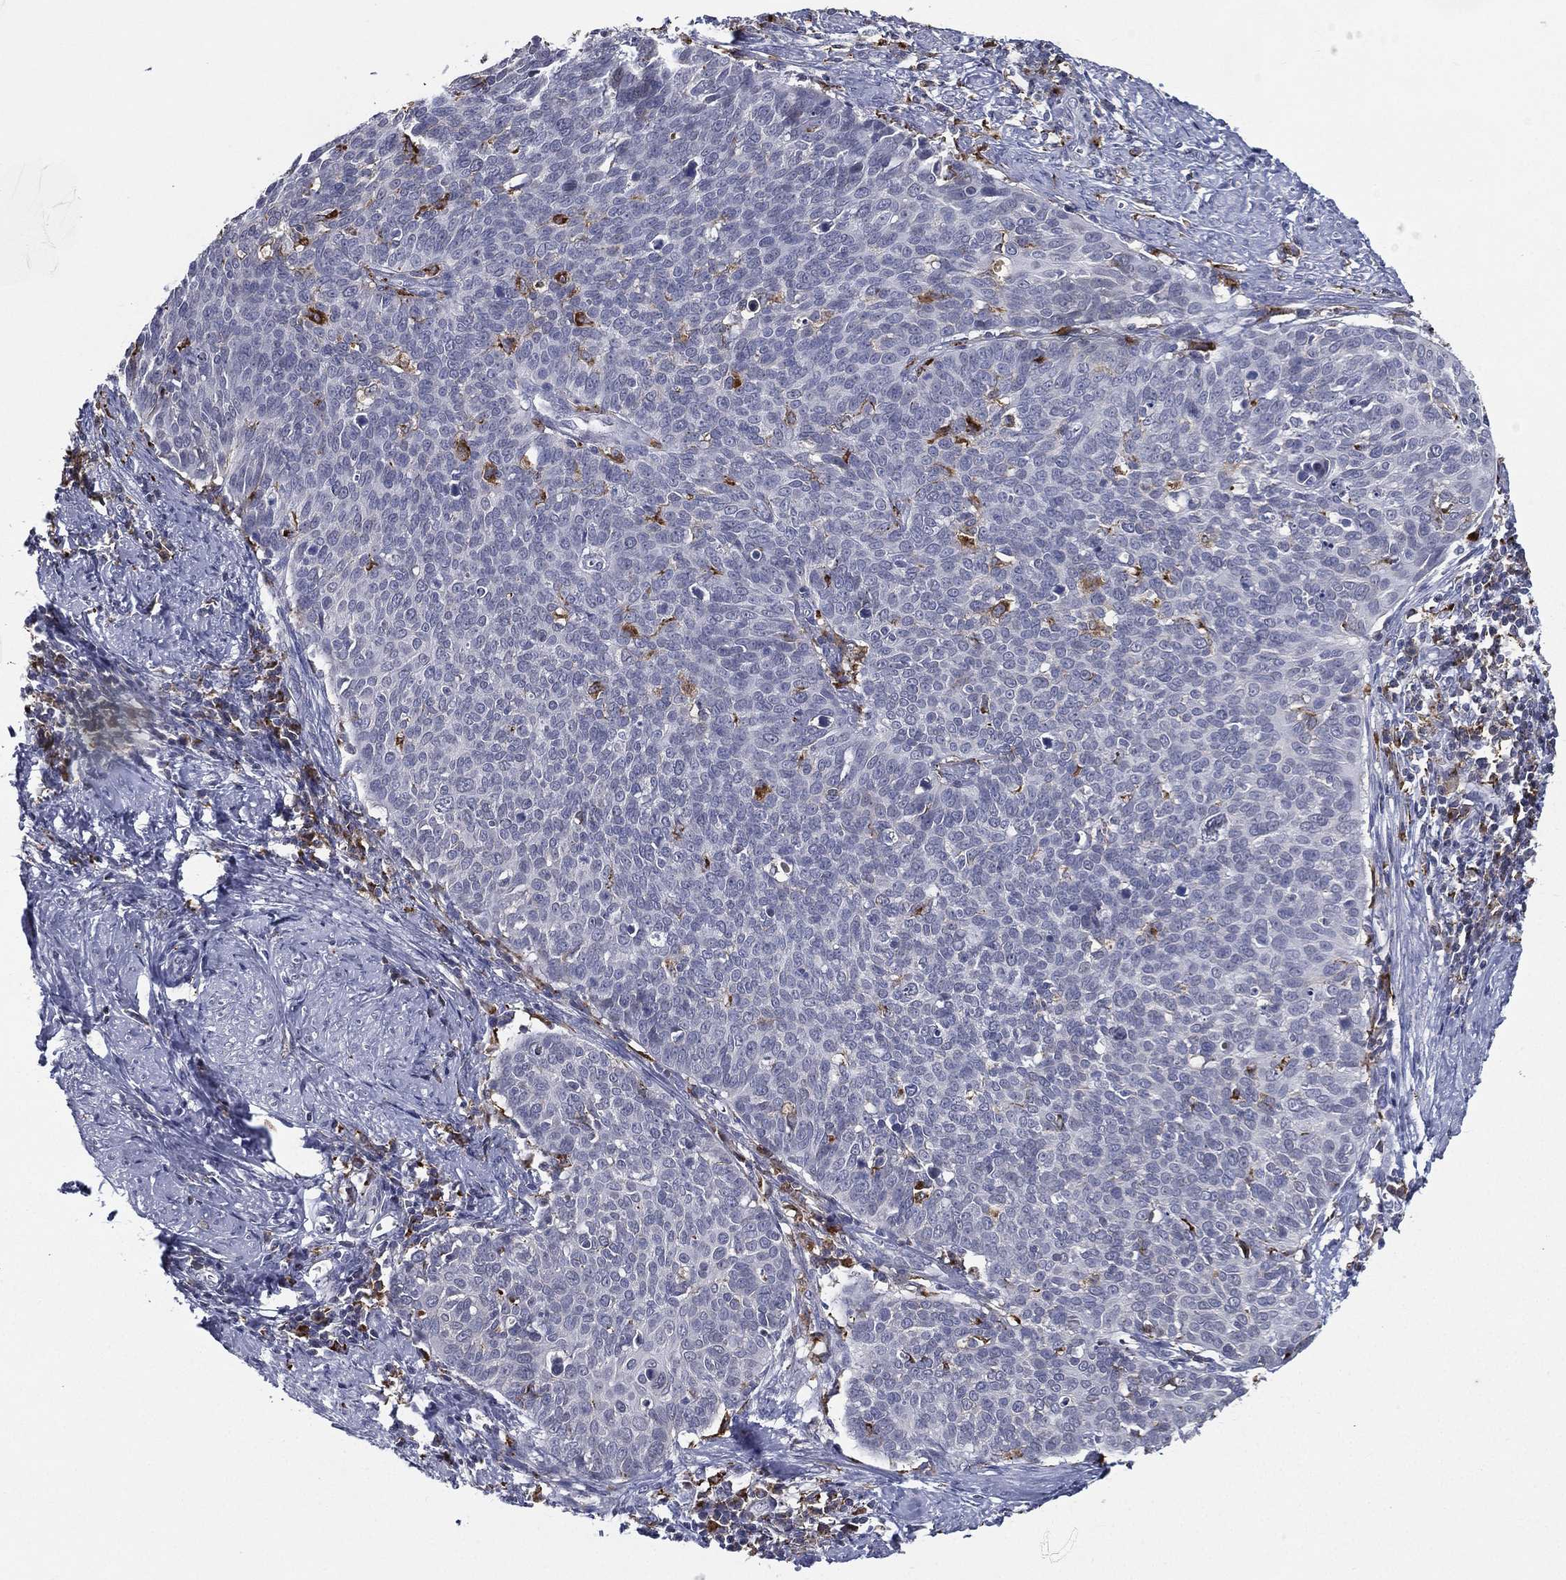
{"staining": {"intensity": "negative", "quantity": "none", "location": "none"}, "tissue": "cervical cancer", "cell_type": "Tumor cells", "image_type": "cancer", "snomed": [{"axis": "morphology", "description": "Normal tissue, NOS"}, {"axis": "morphology", "description": "Squamous cell carcinoma, NOS"}, {"axis": "topography", "description": "Cervix"}], "caption": "This is a photomicrograph of IHC staining of squamous cell carcinoma (cervical), which shows no staining in tumor cells.", "gene": "EVI2B", "patient": {"sex": "female", "age": 39}}